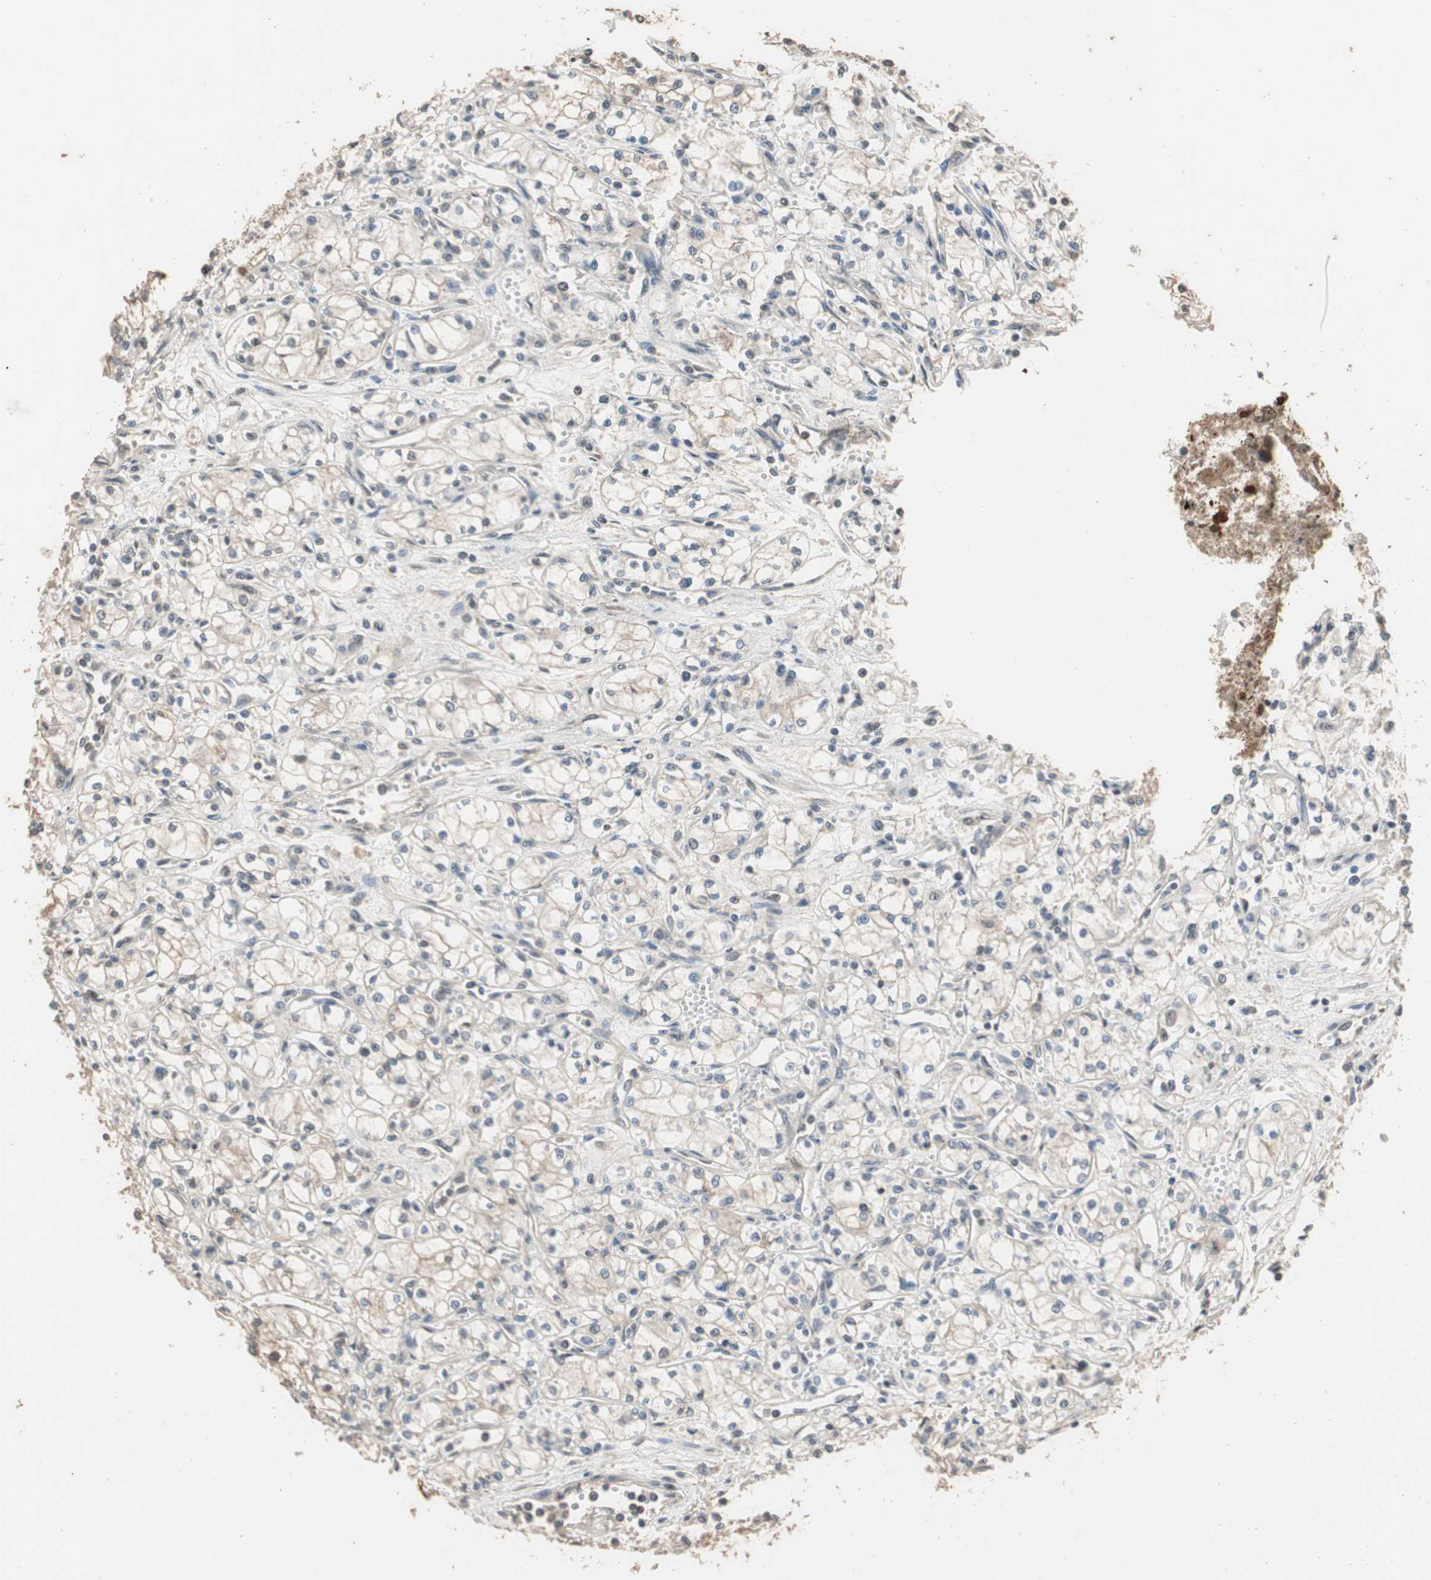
{"staining": {"intensity": "moderate", "quantity": "<25%", "location": "cytoplasmic/membranous,nuclear"}, "tissue": "renal cancer", "cell_type": "Tumor cells", "image_type": "cancer", "snomed": [{"axis": "morphology", "description": "Normal tissue, NOS"}, {"axis": "morphology", "description": "Adenocarcinoma, NOS"}, {"axis": "topography", "description": "Kidney"}], "caption": "Tumor cells display low levels of moderate cytoplasmic/membranous and nuclear expression in about <25% of cells in renal adenocarcinoma.", "gene": "CDC5L", "patient": {"sex": "male", "age": 59}}